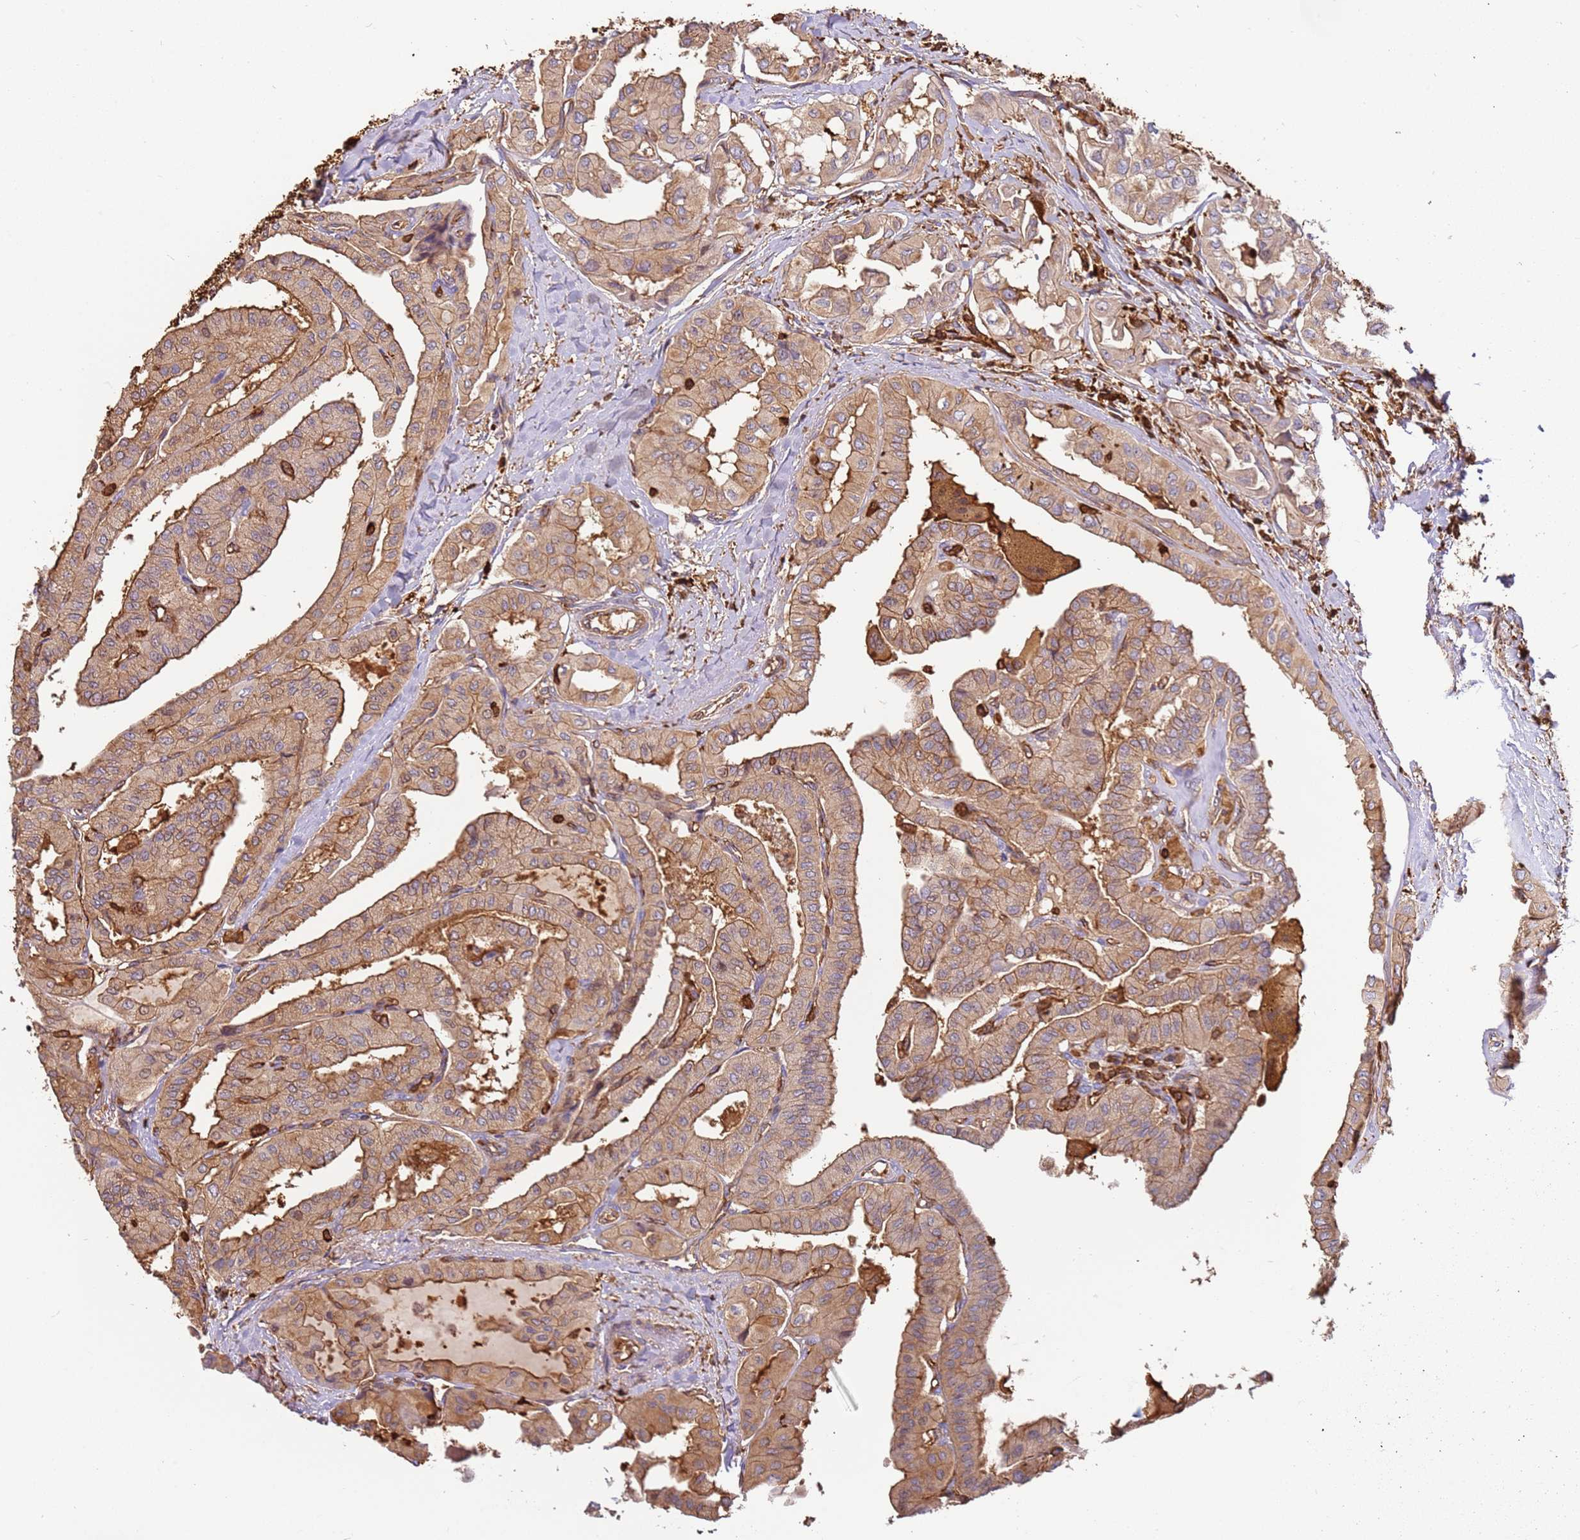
{"staining": {"intensity": "moderate", "quantity": ">75%", "location": "cytoplasmic/membranous"}, "tissue": "thyroid cancer", "cell_type": "Tumor cells", "image_type": "cancer", "snomed": [{"axis": "morphology", "description": "Papillary adenocarcinoma, NOS"}, {"axis": "topography", "description": "Thyroid gland"}], "caption": "An immunohistochemistry image of neoplastic tissue is shown. Protein staining in brown shows moderate cytoplasmic/membranous positivity in thyroid cancer (papillary adenocarcinoma) within tumor cells.", "gene": "OR6P1", "patient": {"sex": "female", "age": 59}}